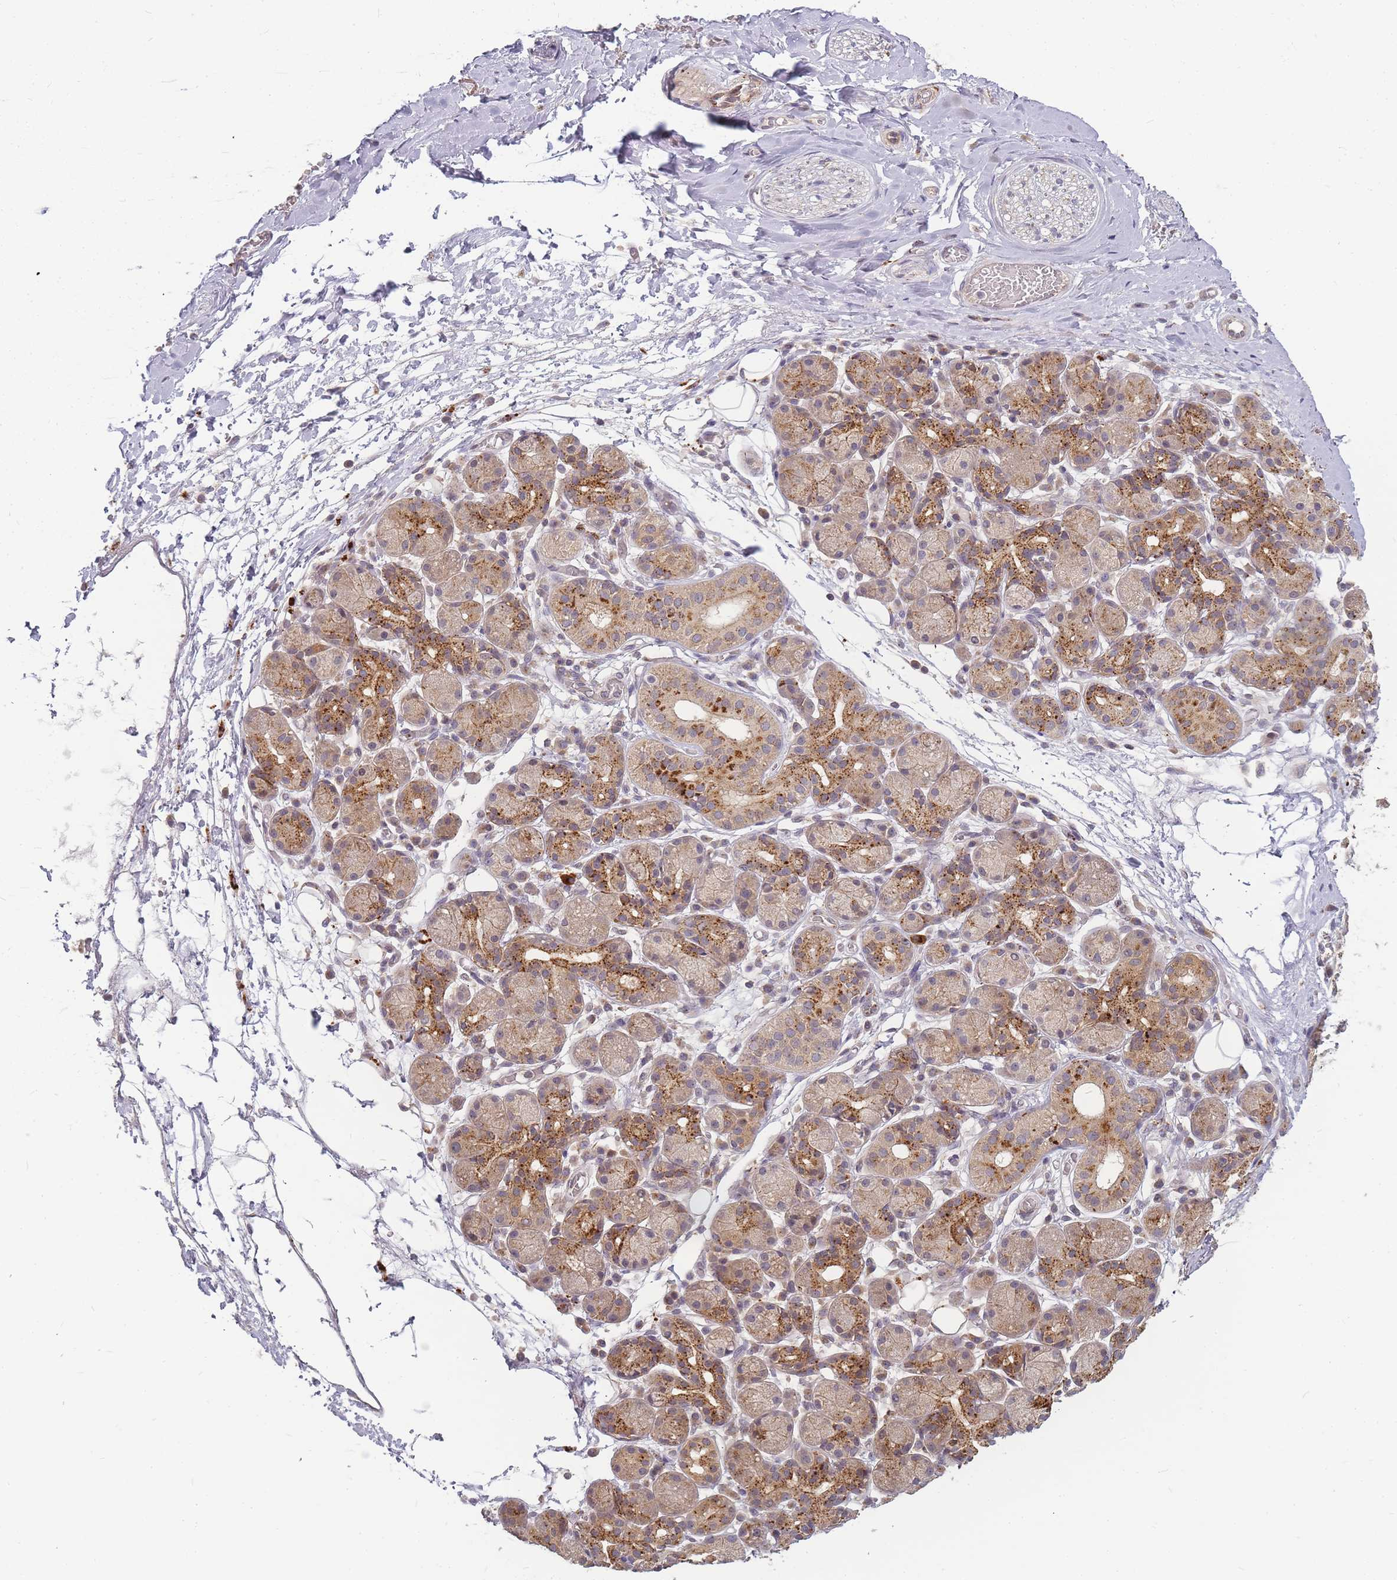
{"staining": {"intensity": "weak", "quantity": "<25%", "location": "cytoplasmic/membranous"}, "tissue": "adipose tissue", "cell_type": "Adipocytes", "image_type": "normal", "snomed": [{"axis": "morphology", "description": "Normal tissue, NOS"}, {"axis": "topography", "description": "Salivary gland"}, {"axis": "topography", "description": "Peripheral nerve tissue"}], "caption": "Histopathology image shows no protein expression in adipocytes of unremarkable adipose tissue. (DAB immunohistochemistry with hematoxylin counter stain).", "gene": "ATG5", "patient": {"sex": "male", "age": 62}}